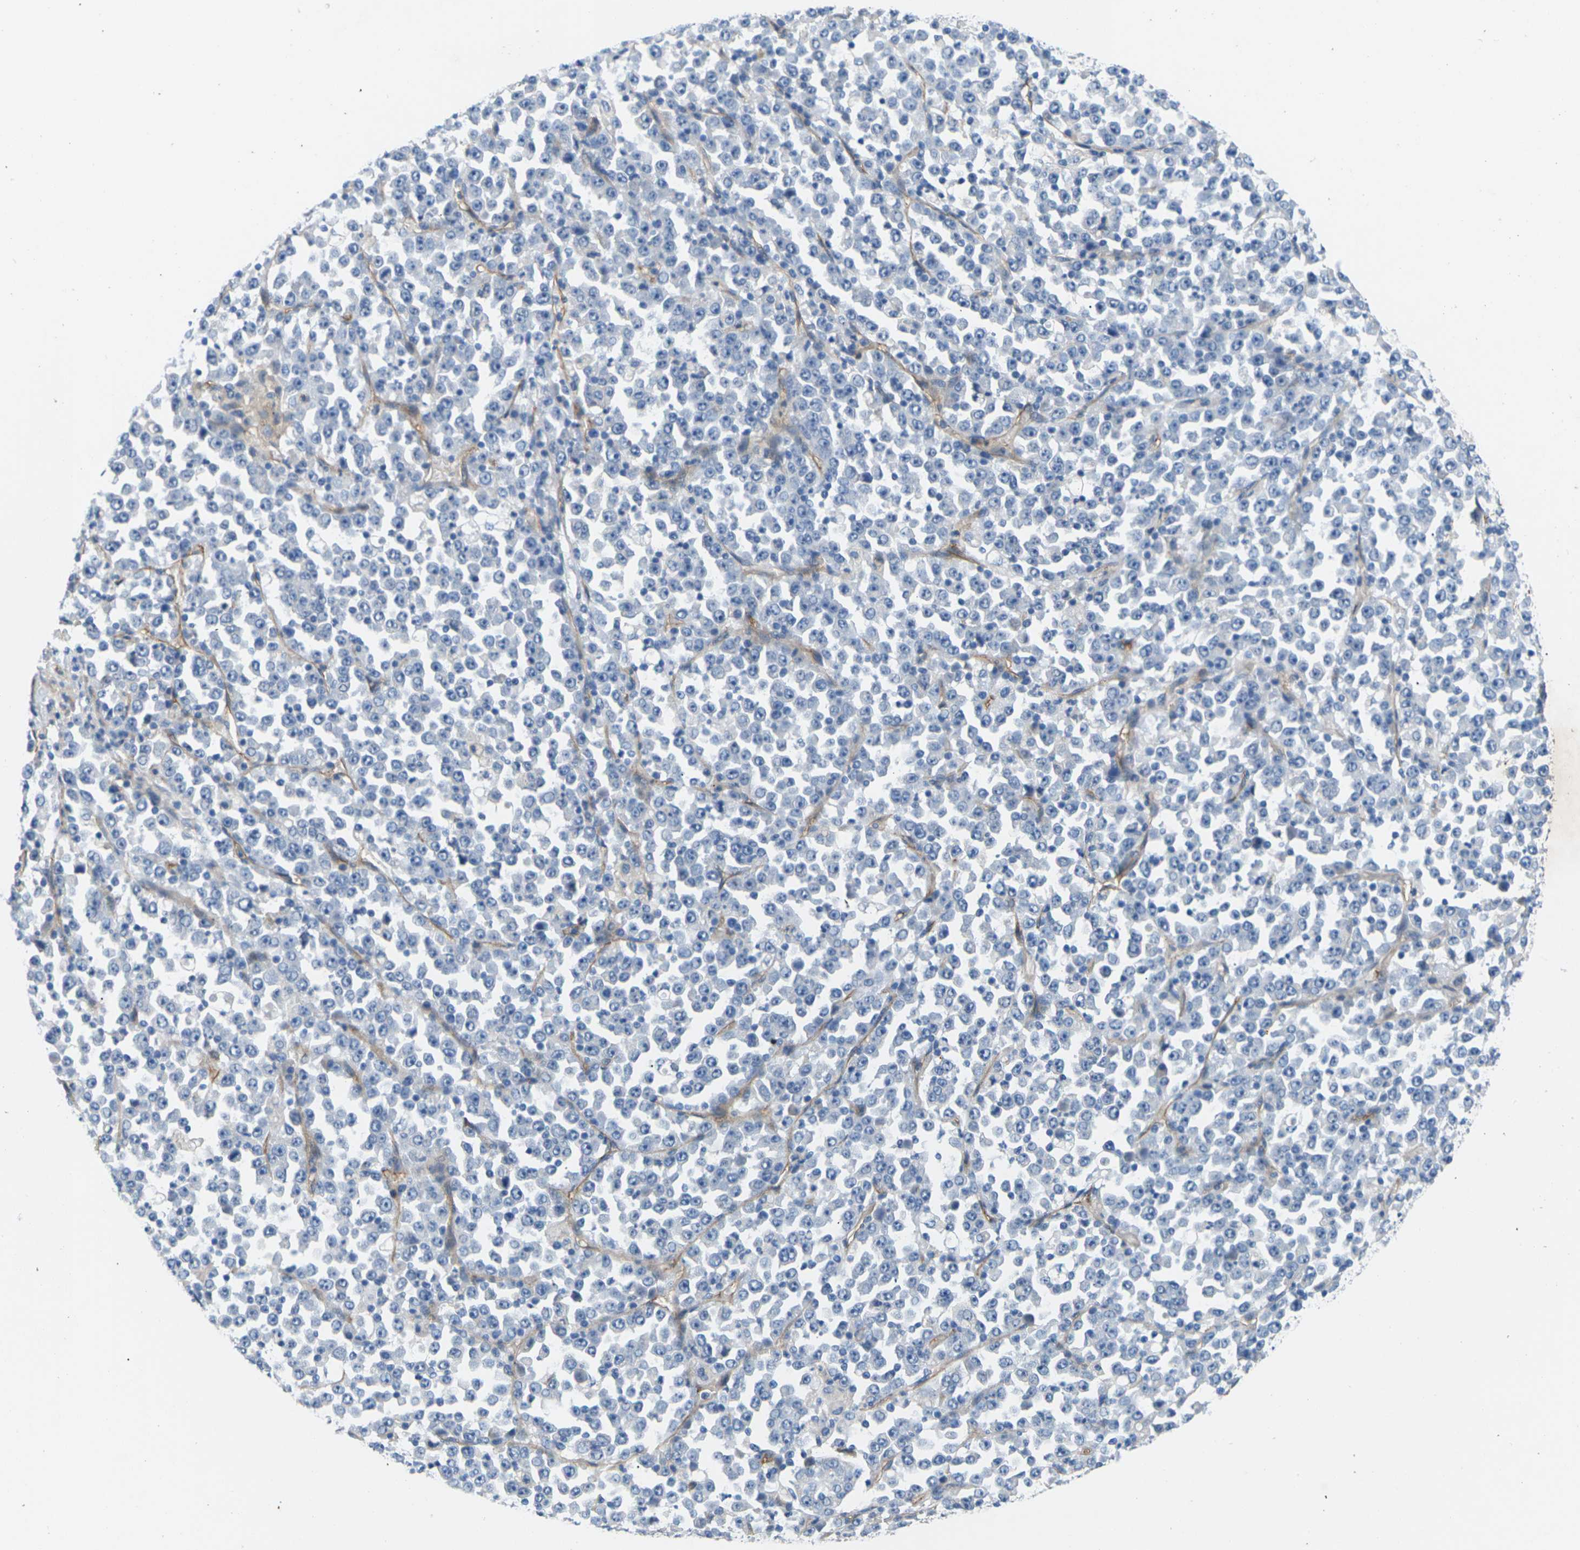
{"staining": {"intensity": "negative", "quantity": "none", "location": "none"}, "tissue": "stomach cancer", "cell_type": "Tumor cells", "image_type": "cancer", "snomed": [{"axis": "morphology", "description": "Normal tissue, NOS"}, {"axis": "morphology", "description": "Adenocarcinoma, NOS"}, {"axis": "topography", "description": "Stomach, upper"}, {"axis": "topography", "description": "Stomach"}], "caption": "This is an immunohistochemistry histopathology image of human adenocarcinoma (stomach). There is no positivity in tumor cells.", "gene": "ITGA5", "patient": {"sex": "male", "age": 59}}